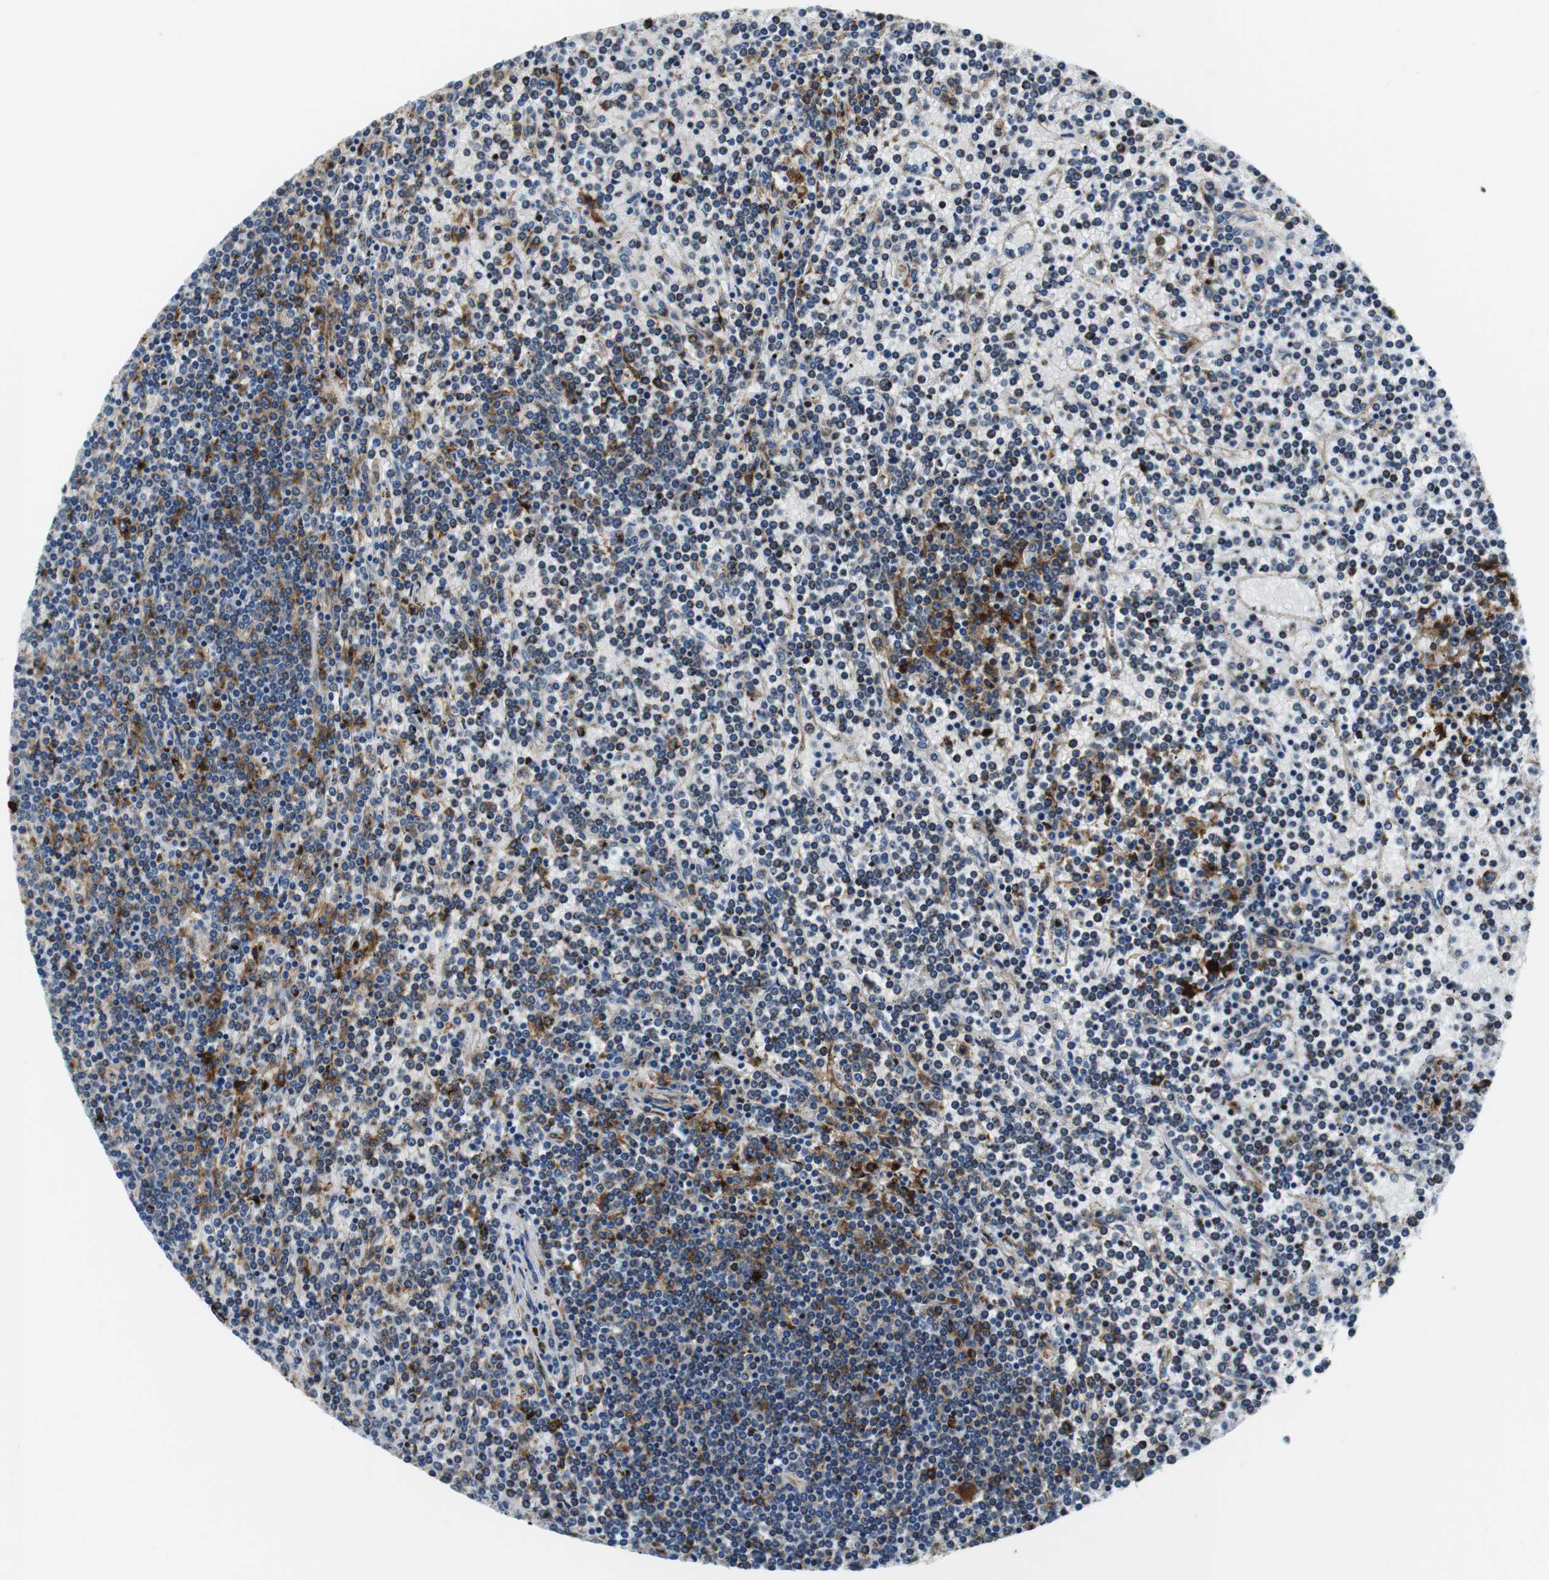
{"staining": {"intensity": "strong", "quantity": "<25%", "location": "cytoplasmic/membranous"}, "tissue": "lymphoma", "cell_type": "Tumor cells", "image_type": "cancer", "snomed": [{"axis": "morphology", "description": "Malignant lymphoma, non-Hodgkin's type, Low grade"}, {"axis": "topography", "description": "Spleen"}], "caption": "A photomicrograph showing strong cytoplasmic/membranous staining in about <25% of tumor cells in lymphoma, as visualized by brown immunohistochemical staining.", "gene": "HLA-DRB1", "patient": {"sex": "female", "age": 19}}